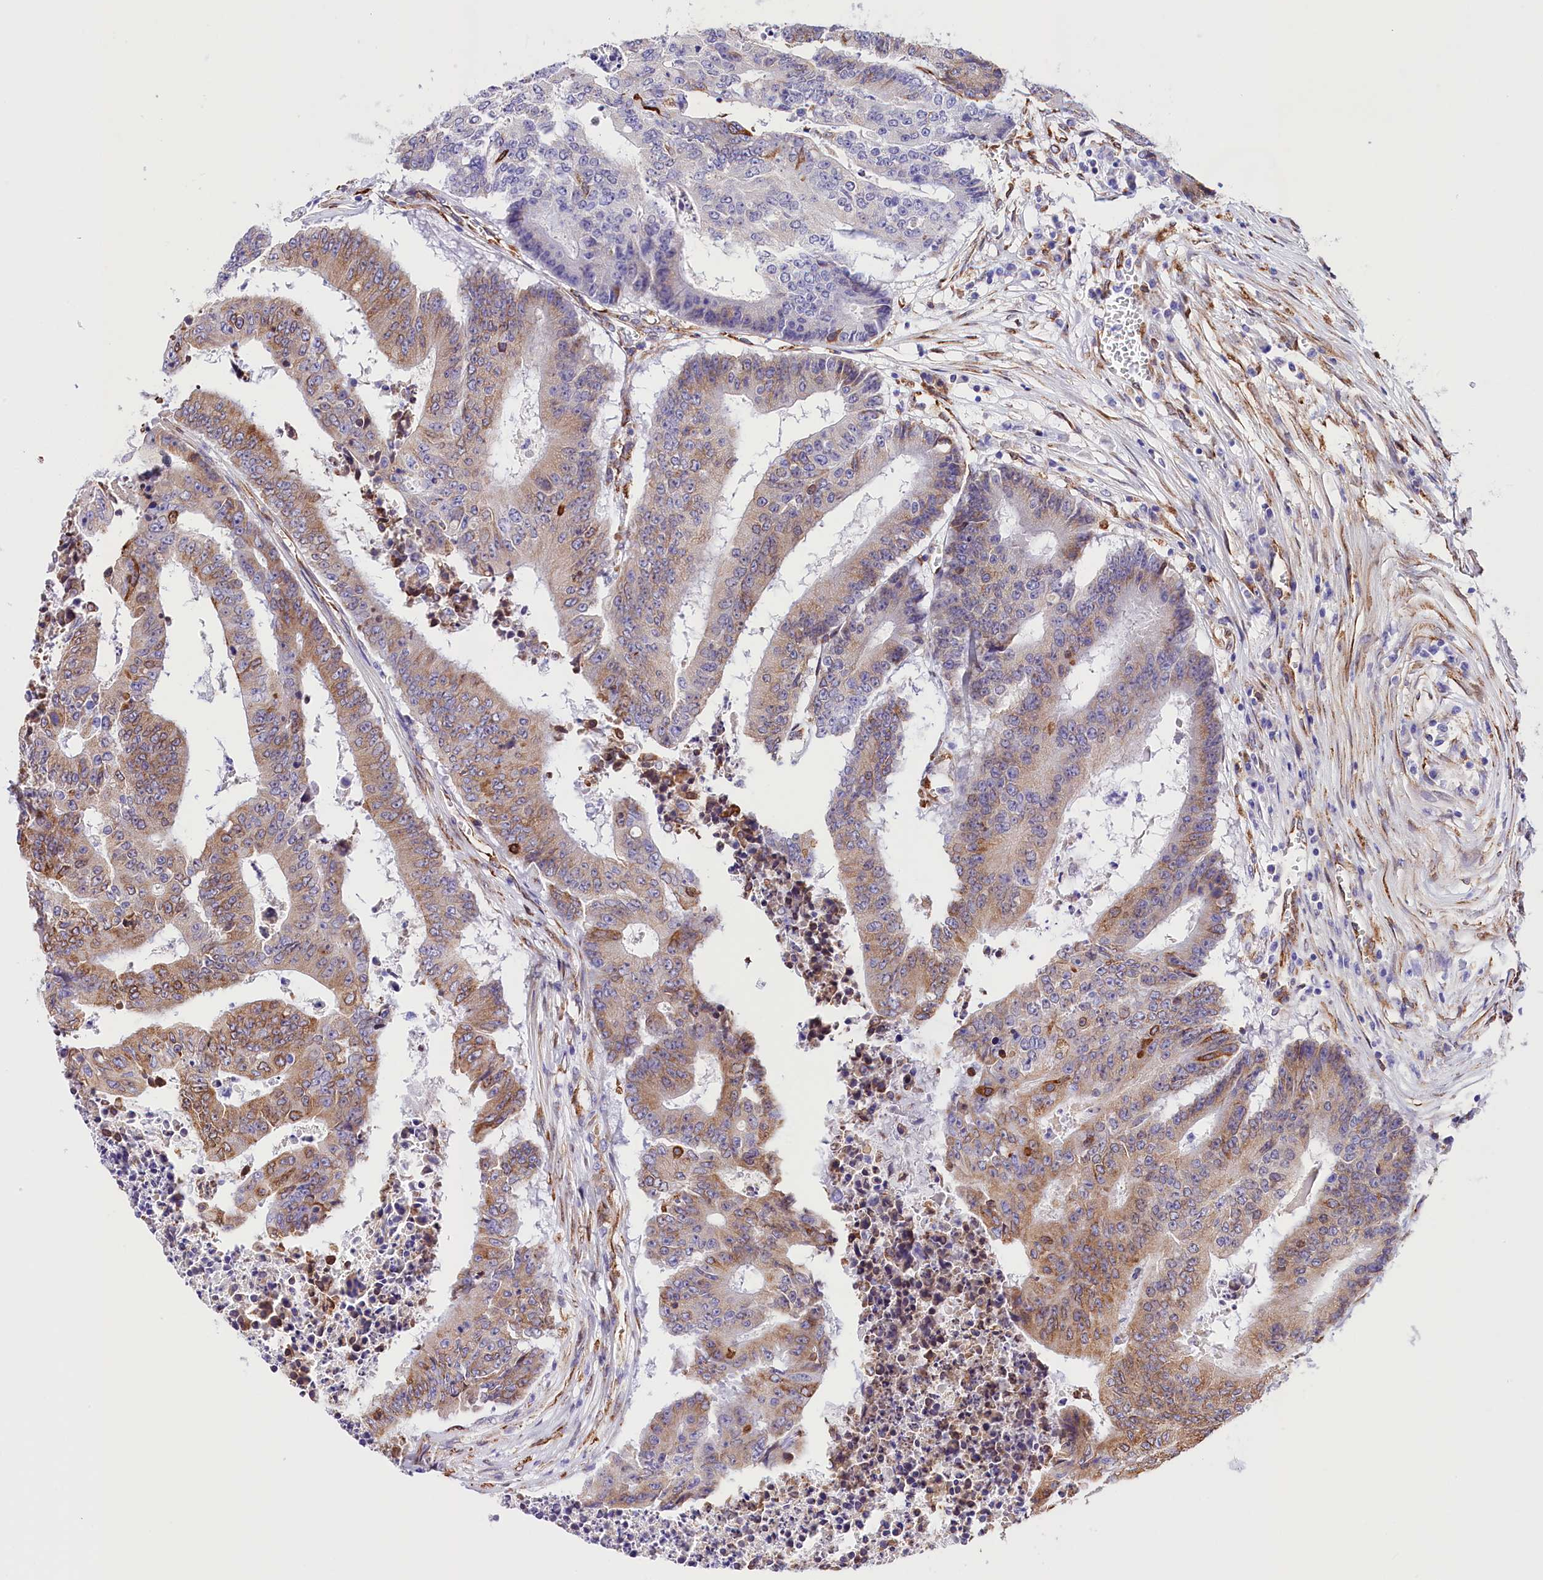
{"staining": {"intensity": "moderate", "quantity": "25%-75%", "location": "cytoplasmic/membranous"}, "tissue": "colorectal cancer", "cell_type": "Tumor cells", "image_type": "cancer", "snomed": [{"axis": "morphology", "description": "Adenocarcinoma, NOS"}, {"axis": "topography", "description": "Colon"}], "caption": "An image of human colorectal adenocarcinoma stained for a protein exhibits moderate cytoplasmic/membranous brown staining in tumor cells.", "gene": "ITGA1", "patient": {"sex": "male", "age": 87}}